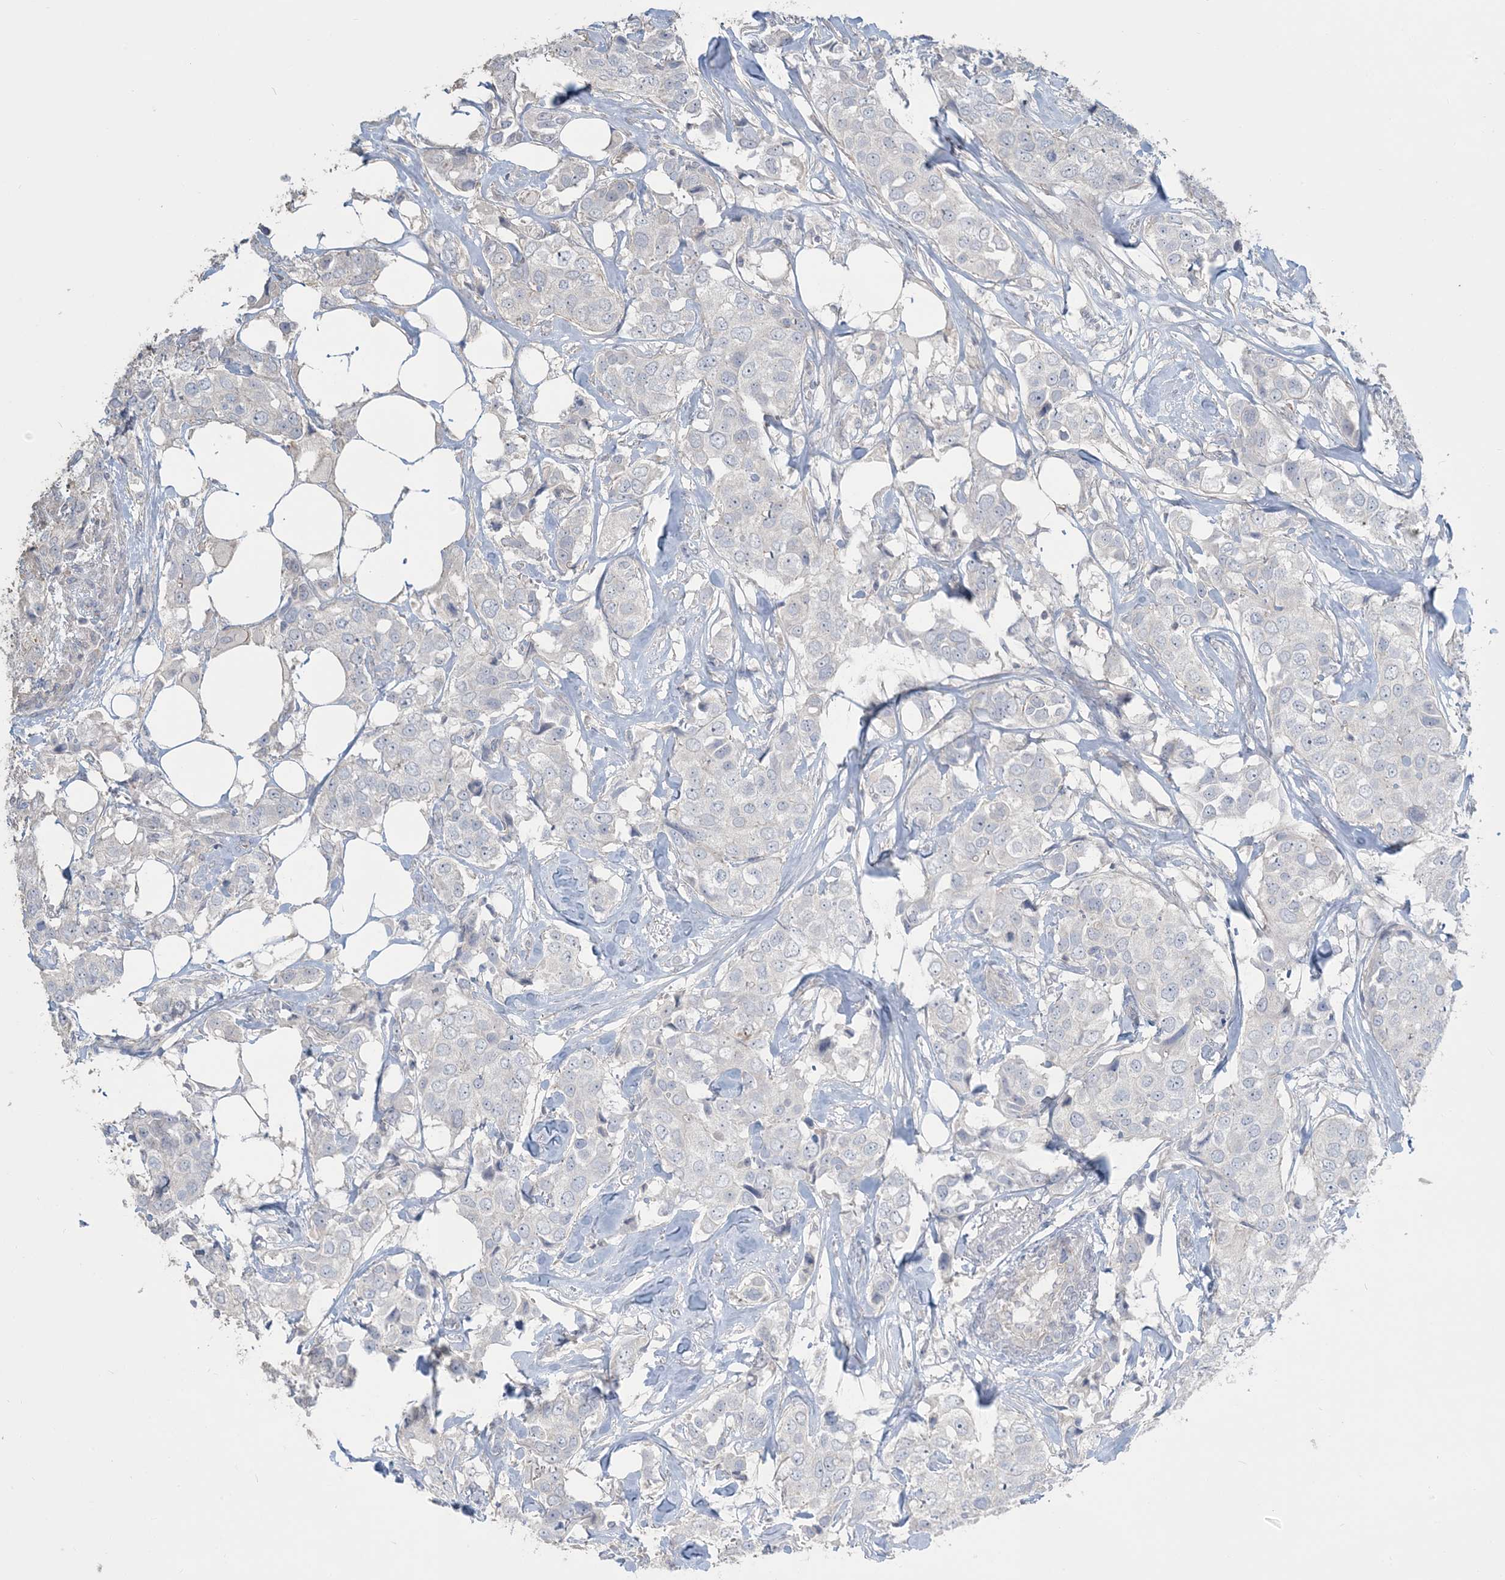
{"staining": {"intensity": "negative", "quantity": "none", "location": "none"}, "tissue": "breast cancer", "cell_type": "Tumor cells", "image_type": "cancer", "snomed": [{"axis": "morphology", "description": "Duct carcinoma"}, {"axis": "topography", "description": "Breast"}], "caption": "Immunohistochemistry (IHC) image of human breast cancer stained for a protein (brown), which displays no positivity in tumor cells. (Brightfield microscopy of DAB (3,3'-diaminobenzidine) immunohistochemistry (IHC) at high magnification).", "gene": "NPHS2", "patient": {"sex": "female", "age": 80}}